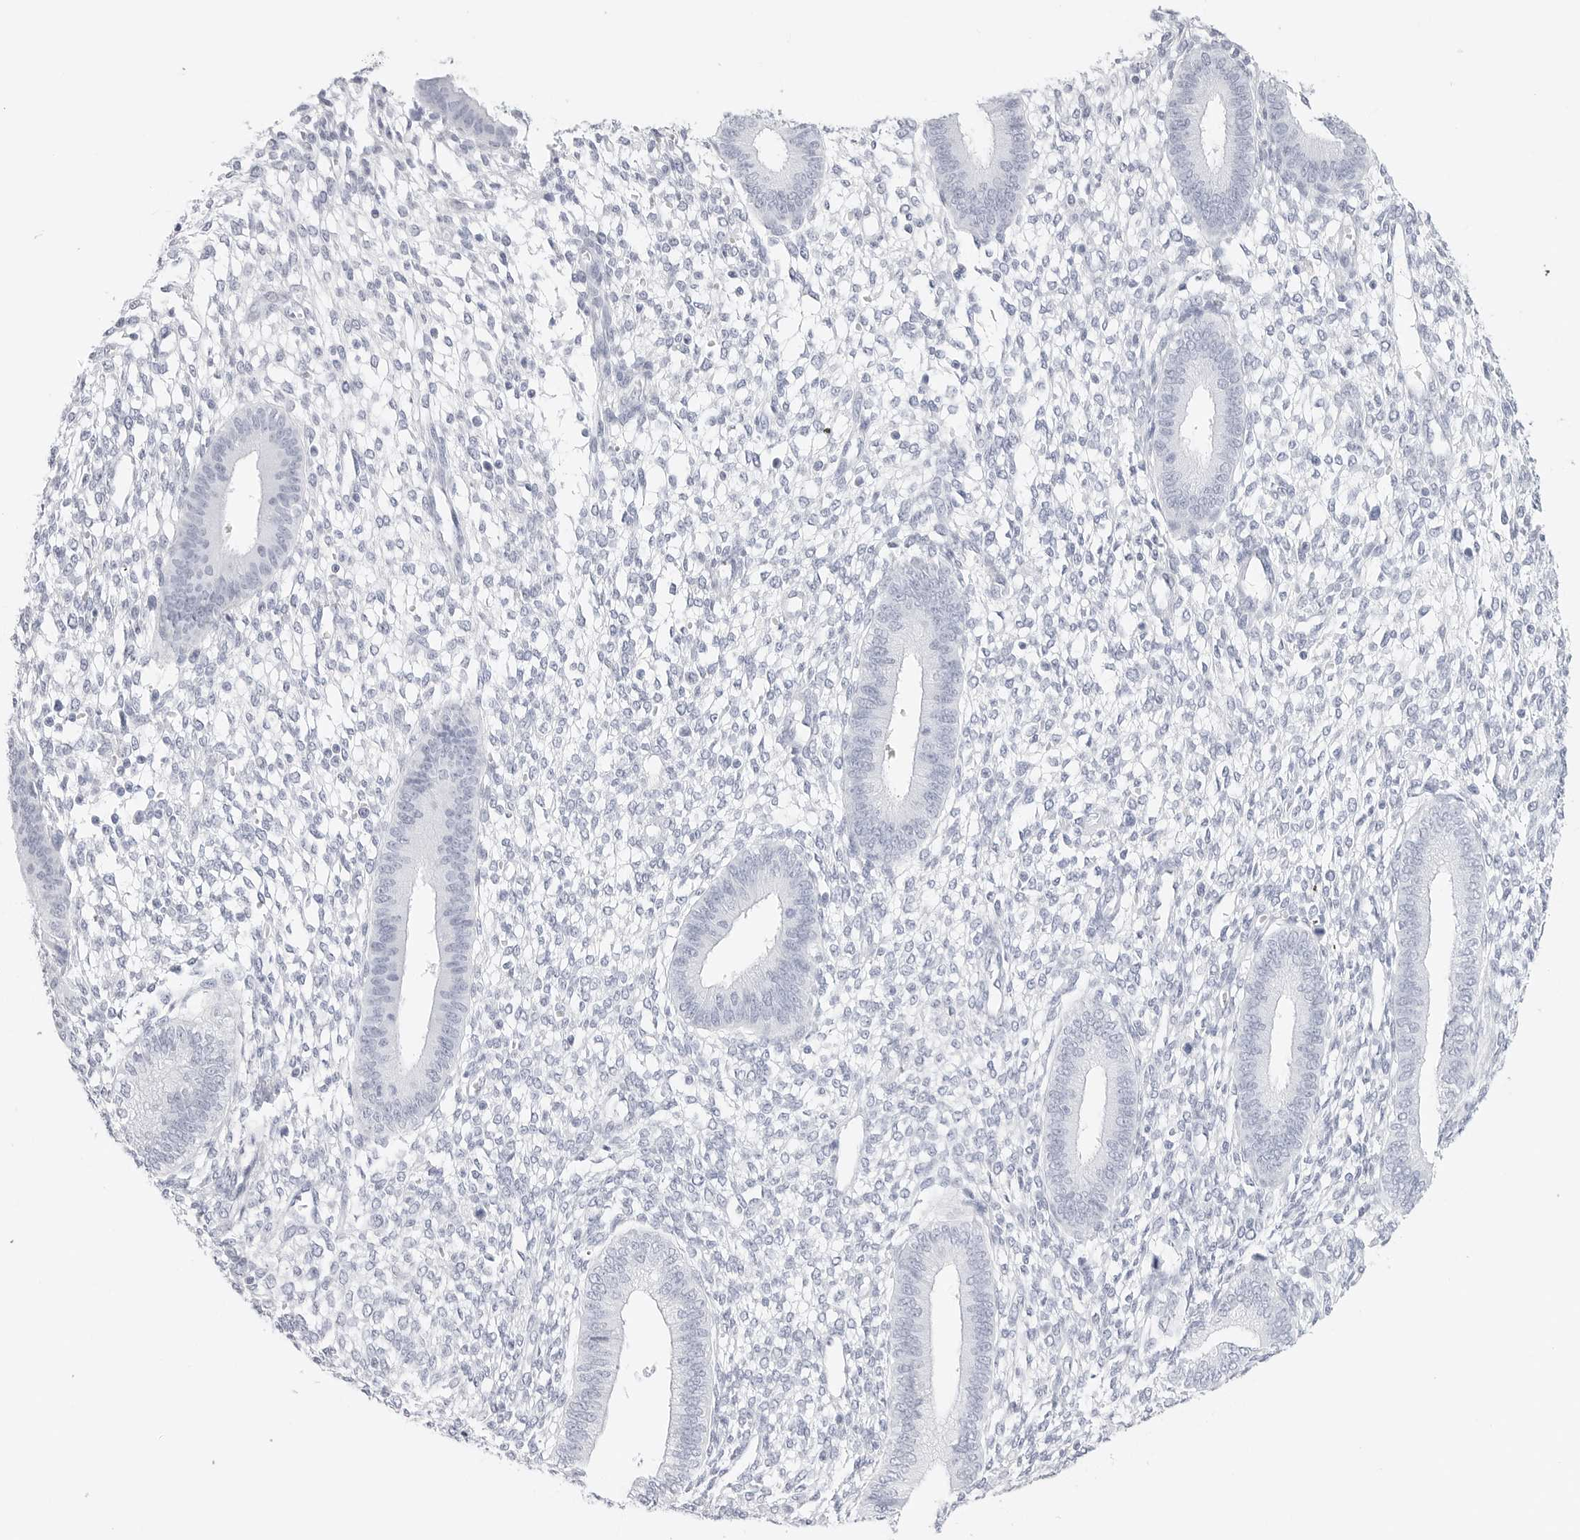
{"staining": {"intensity": "negative", "quantity": "none", "location": "none"}, "tissue": "endometrium", "cell_type": "Cells in endometrial stroma", "image_type": "normal", "snomed": [{"axis": "morphology", "description": "Normal tissue, NOS"}, {"axis": "topography", "description": "Endometrium"}], "caption": "Immunohistochemistry micrograph of normal endometrium: endometrium stained with DAB shows no significant protein positivity in cells in endometrial stroma. (DAB immunohistochemistry (IHC), high magnification).", "gene": "TFF2", "patient": {"sex": "female", "age": 46}}